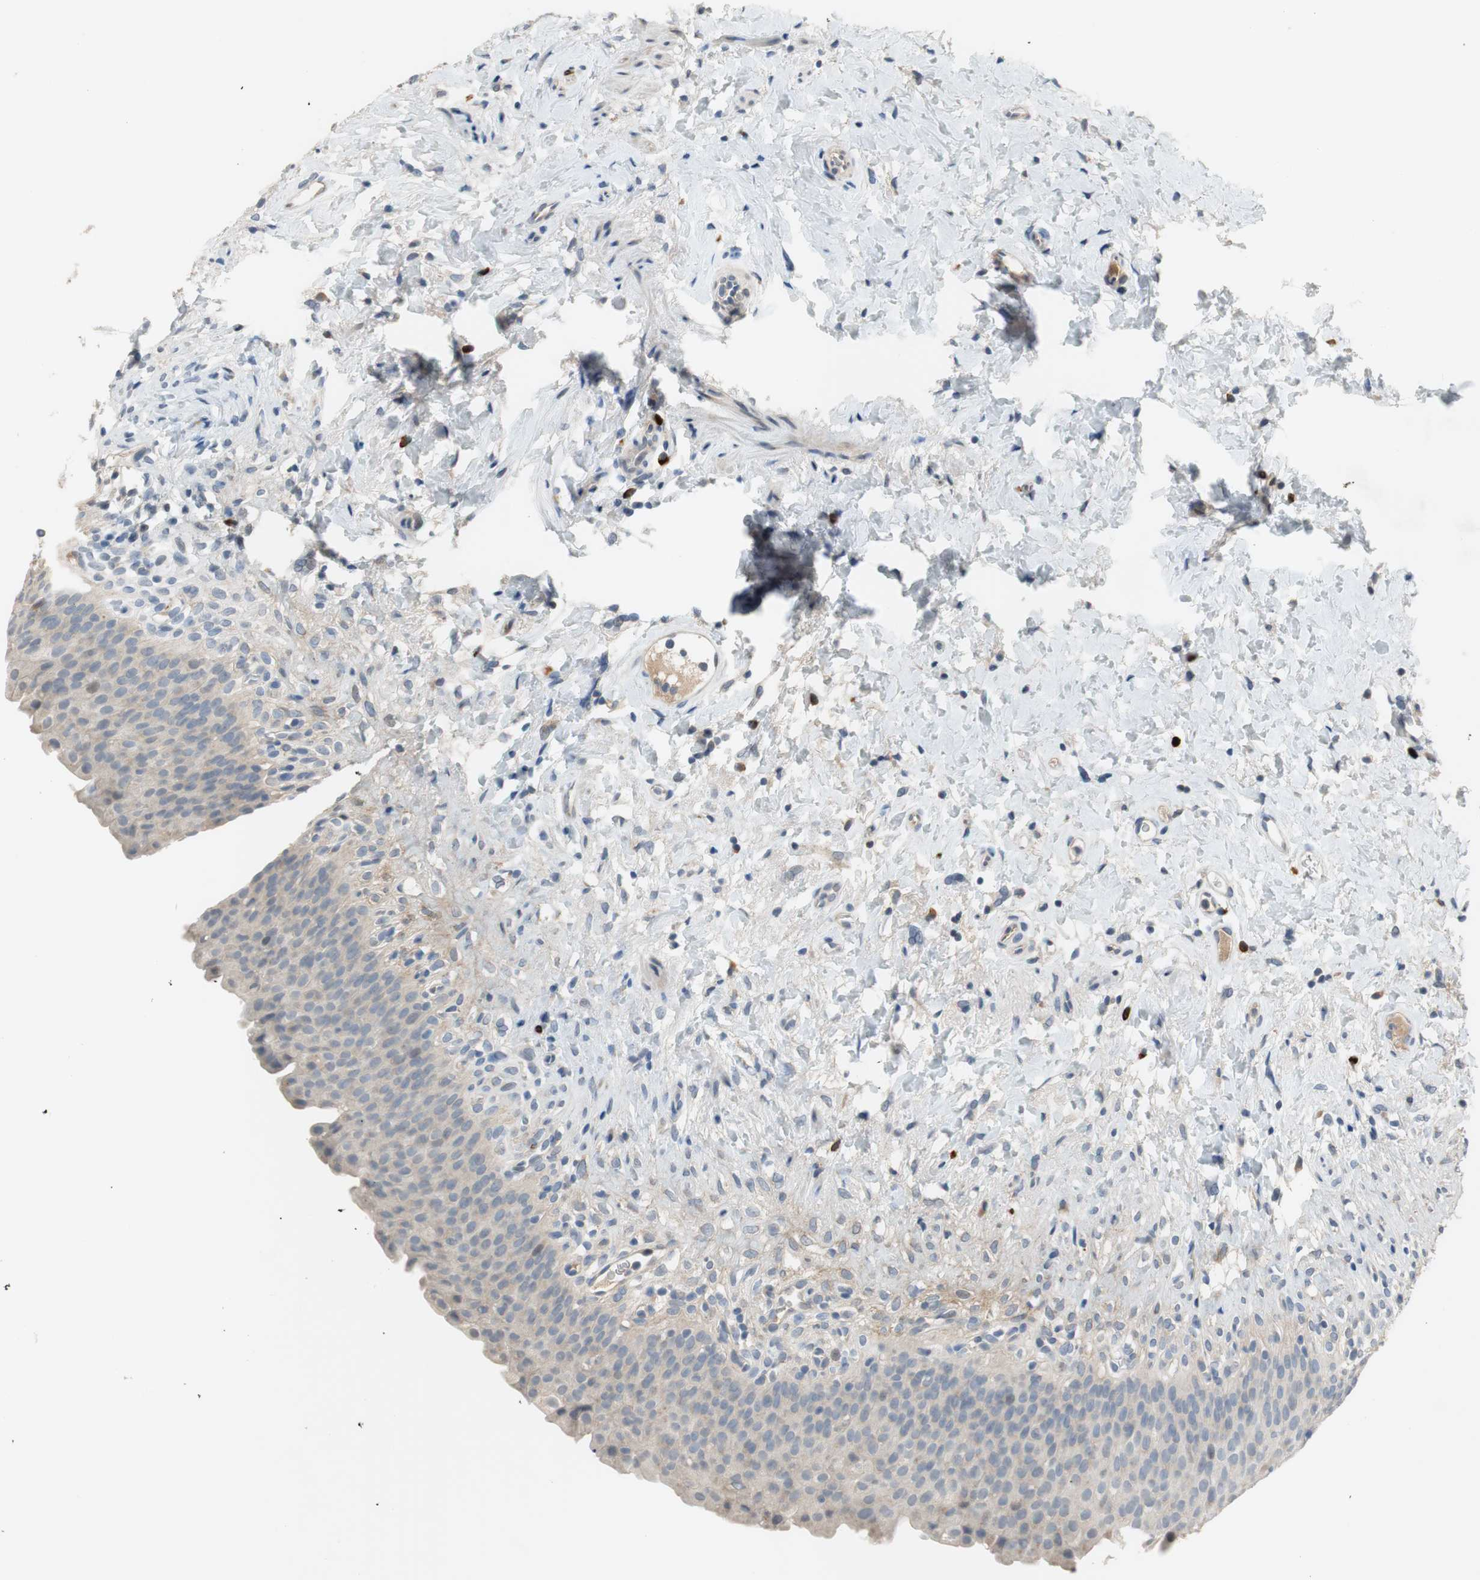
{"staining": {"intensity": "weak", "quantity": "25%-75%", "location": "cytoplasmic/membranous"}, "tissue": "urinary bladder", "cell_type": "Urothelial cells", "image_type": "normal", "snomed": [{"axis": "morphology", "description": "Normal tissue, NOS"}, {"axis": "topography", "description": "Urinary bladder"}], "caption": "Urinary bladder stained with immunohistochemistry demonstrates weak cytoplasmic/membranous expression in about 25%-75% of urothelial cells.", "gene": "COL12A1", "patient": {"sex": "female", "age": 79}}